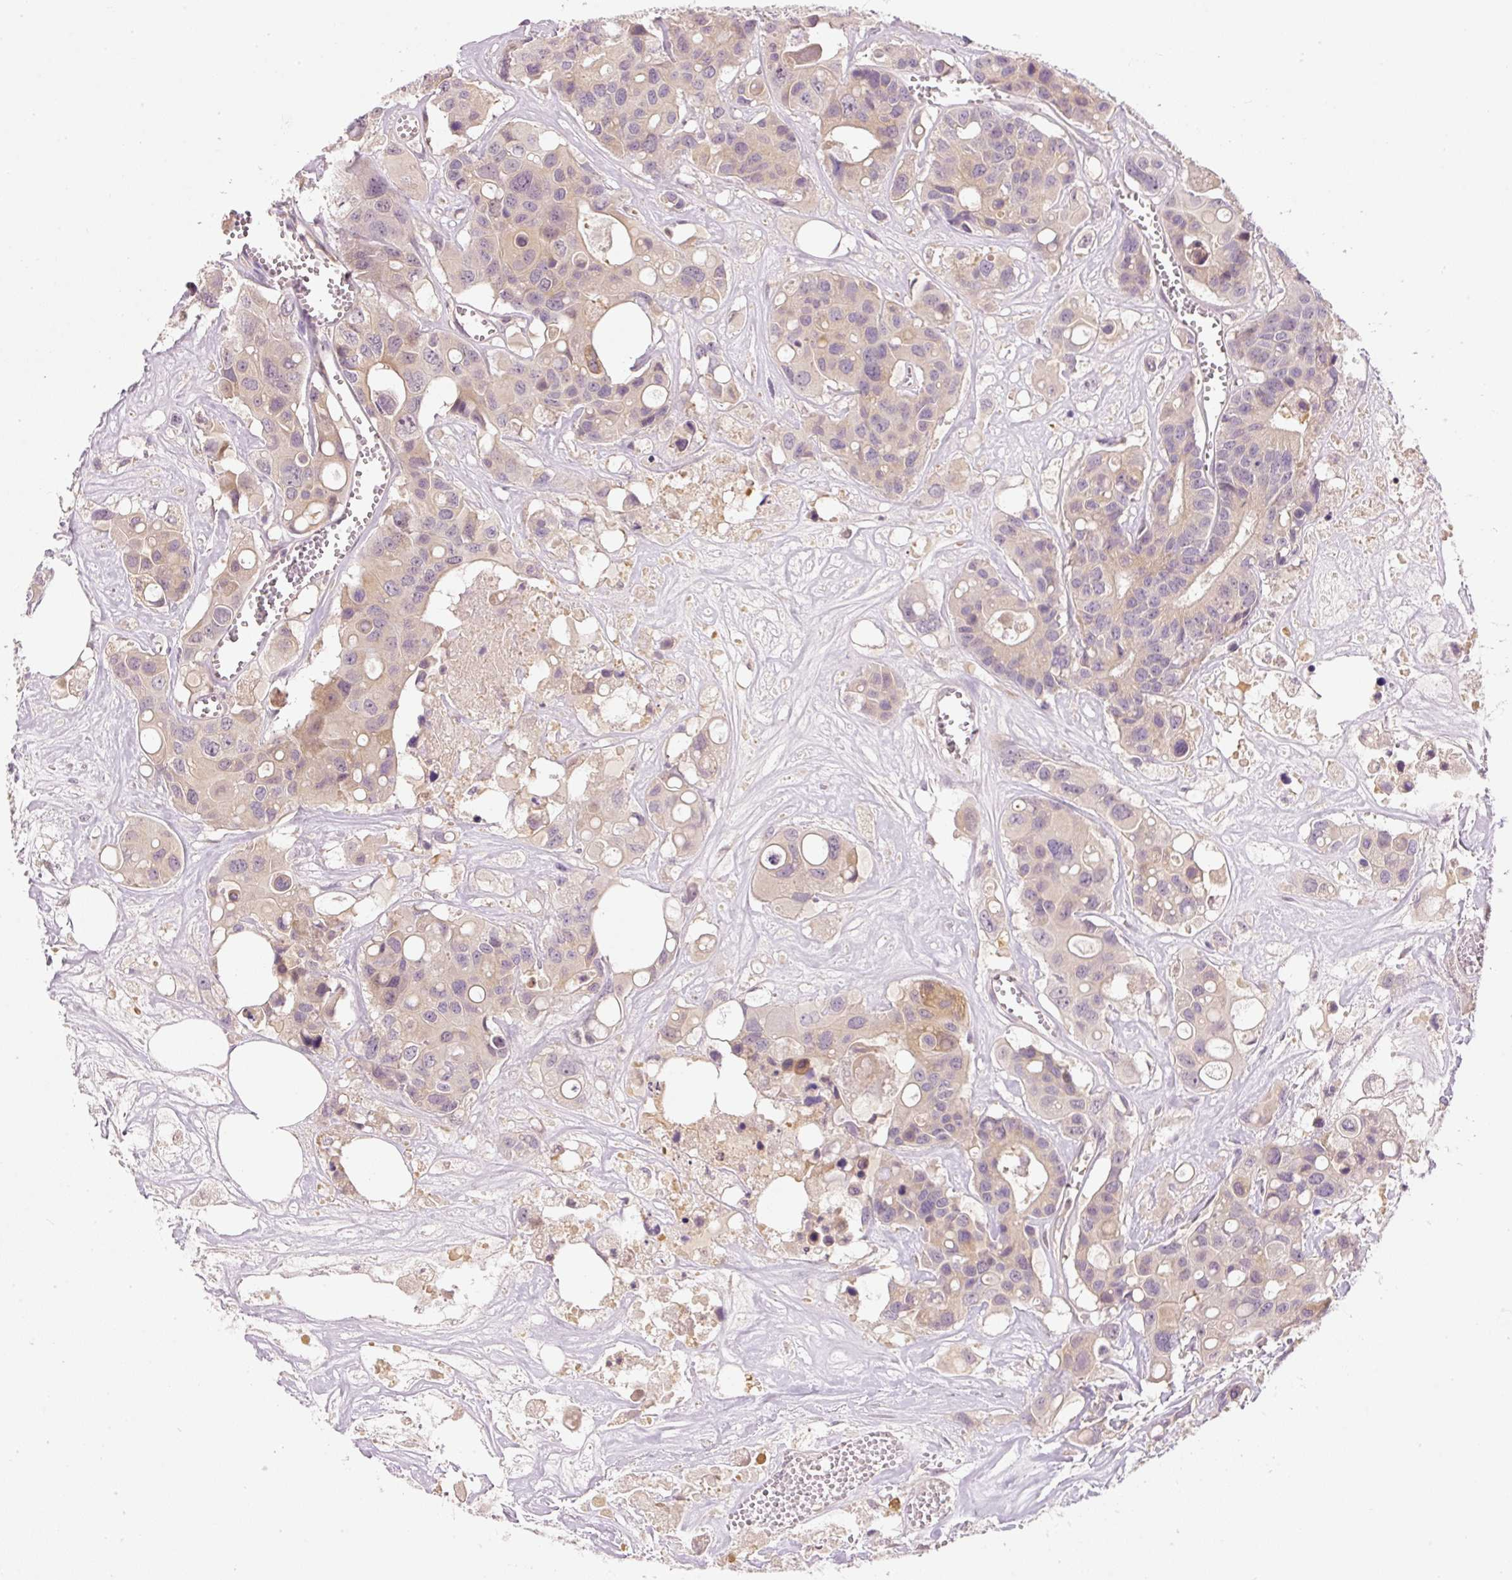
{"staining": {"intensity": "weak", "quantity": "<25%", "location": "cytoplasmic/membranous"}, "tissue": "colorectal cancer", "cell_type": "Tumor cells", "image_type": "cancer", "snomed": [{"axis": "morphology", "description": "Adenocarcinoma, NOS"}, {"axis": "topography", "description": "Colon"}], "caption": "Tumor cells are negative for protein expression in human colorectal adenocarcinoma. The staining was performed using DAB (3,3'-diaminobenzidine) to visualize the protein expression in brown, while the nuclei were stained in blue with hematoxylin (Magnification: 20x).", "gene": "CTTNBP2", "patient": {"sex": "male", "age": 77}}